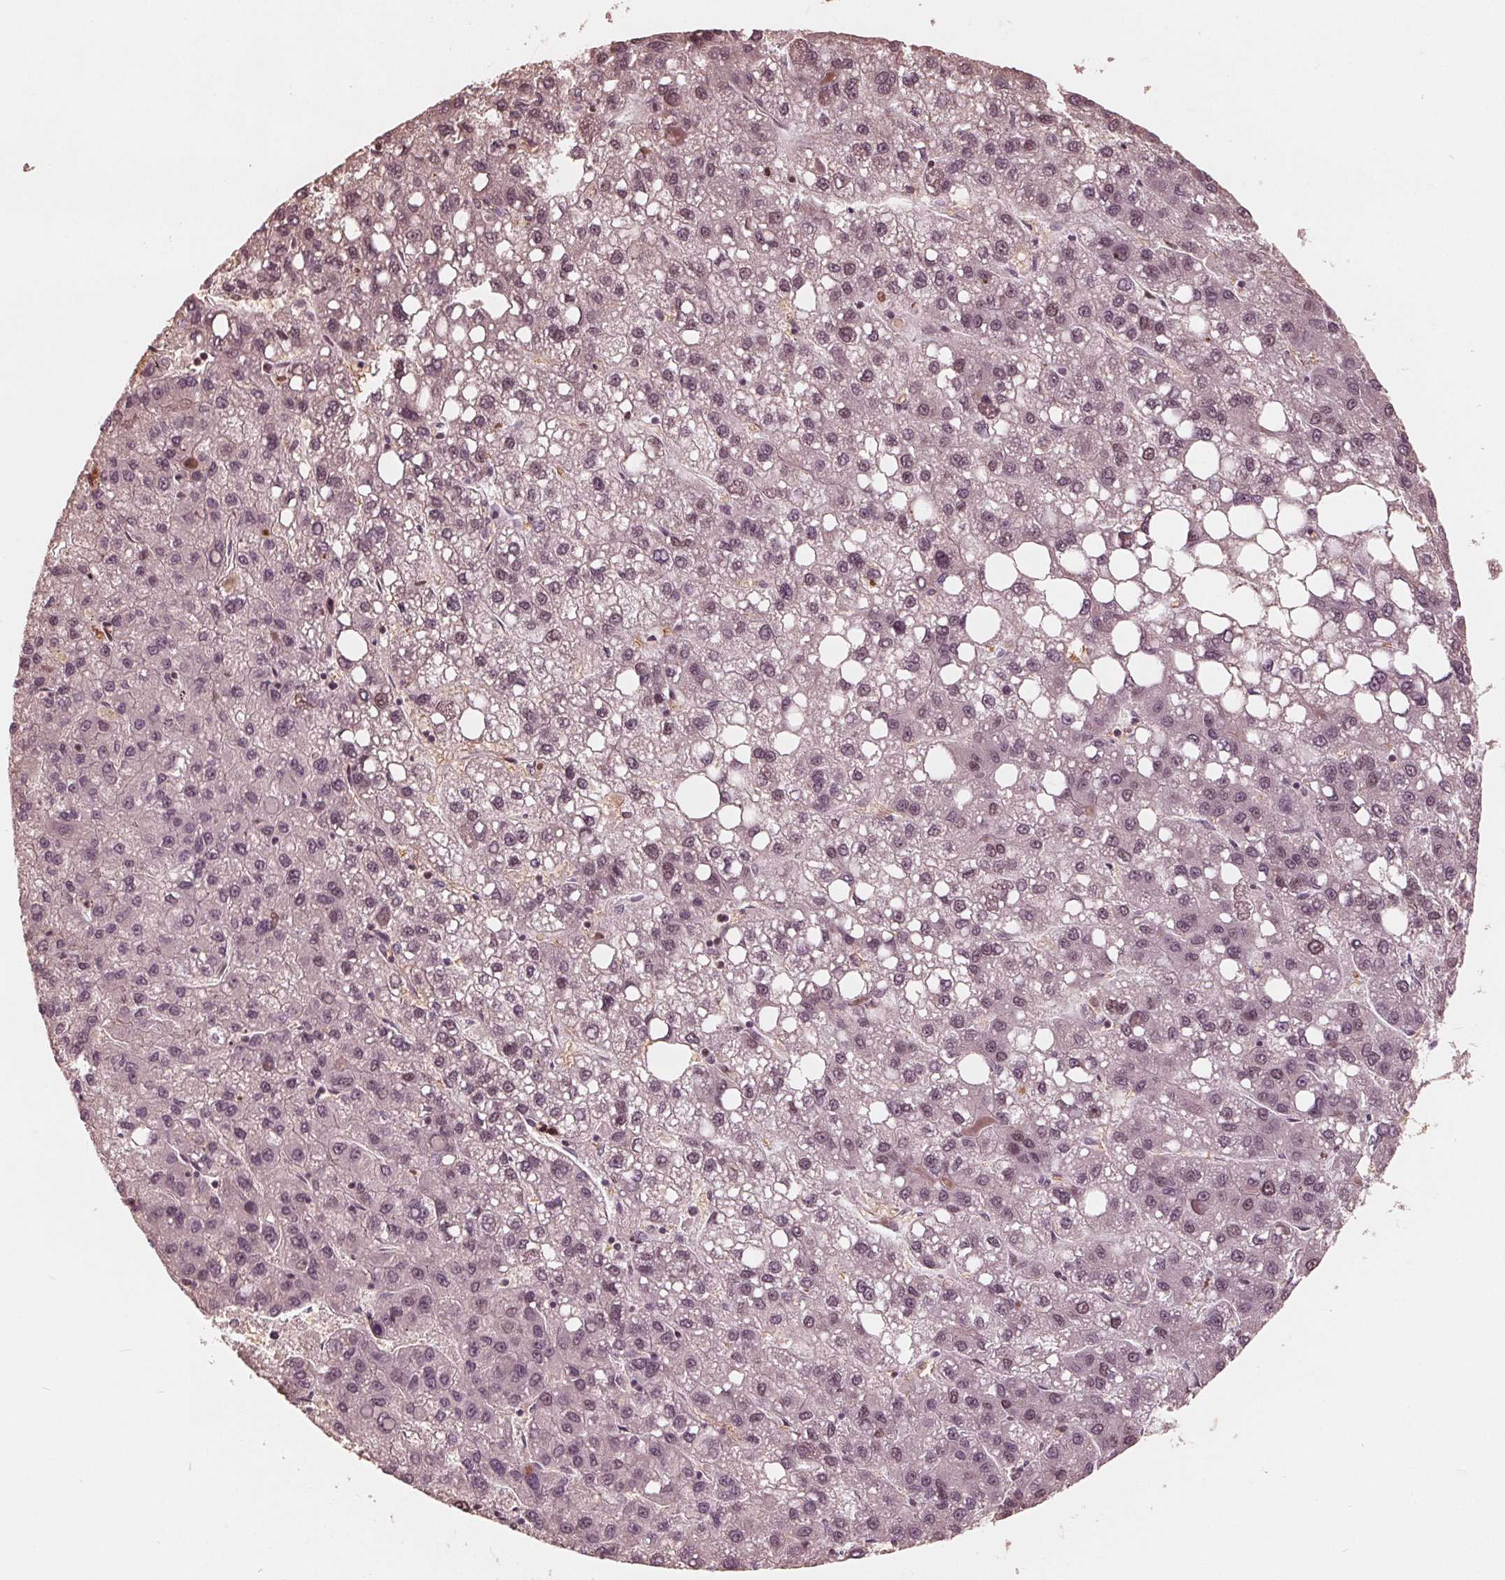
{"staining": {"intensity": "weak", "quantity": "25%-75%", "location": "nuclear"}, "tissue": "liver cancer", "cell_type": "Tumor cells", "image_type": "cancer", "snomed": [{"axis": "morphology", "description": "Carcinoma, Hepatocellular, NOS"}, {"axis": "topography", "description": "Liver"}], "caption": "This is an image of IHC staining of liver hepatocellular carcinoma, which shows weak staining in the nuclear of tumor cells.", "gene": "HIRIP3", "patient": {"sex": "female", "age": 82}}